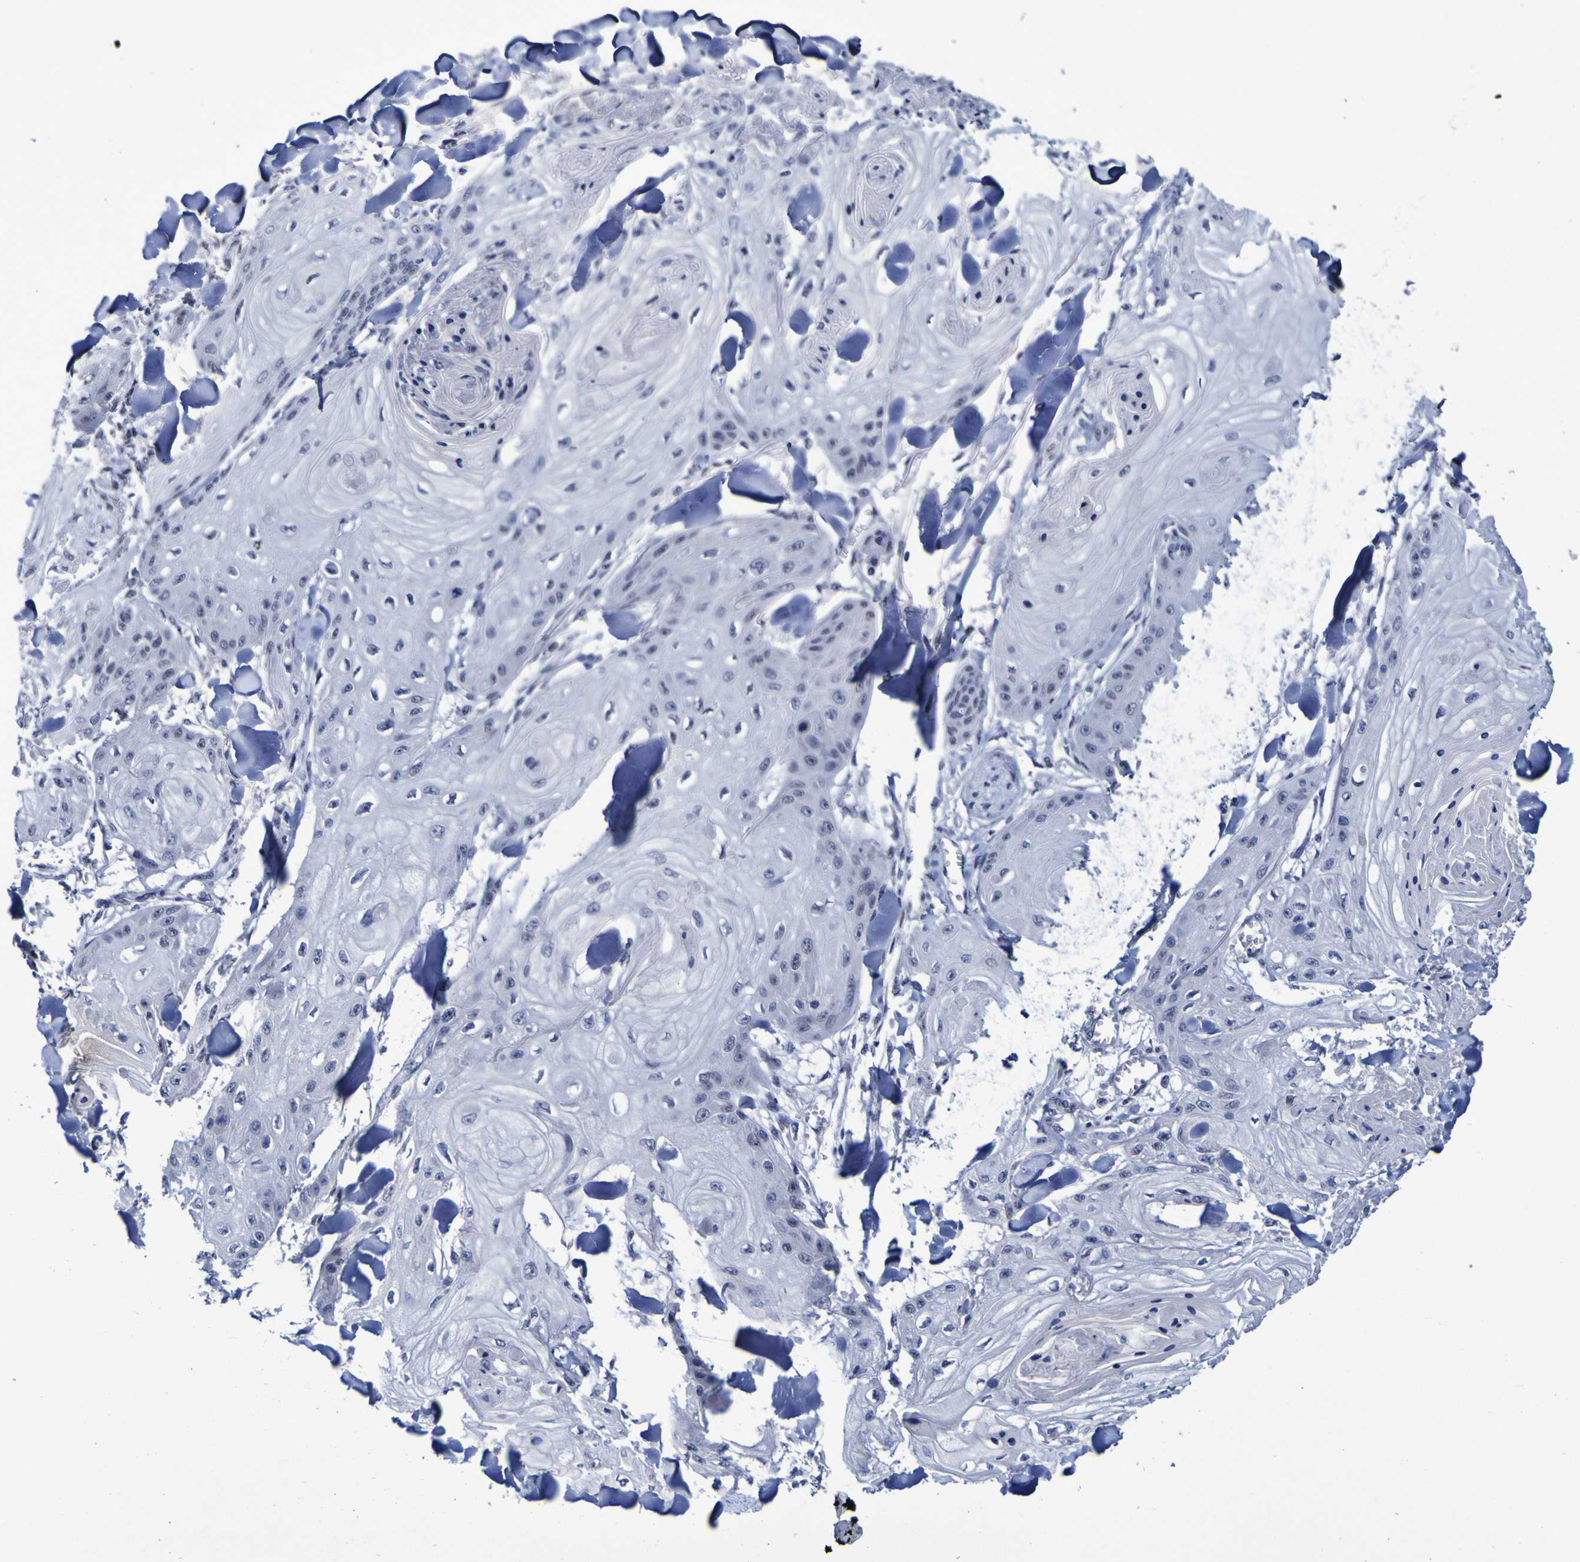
{"staining": {"intensity": "weak", "quantity": "25%-75%", "location": "nuclear"}, "tissue": "skin cancer", "cell_type": "Tumor cells", "image_type": "cancer", "snomed": [{"axis": "morphology", "description": "Squamous cell carcinoma, NOS"}, {"axis": "topography", "description": "Skin"}], "caption": "Immunohistochemical staining of squamous cell carcinoma (skin) displays weak nuclear protein positivity in about 25%-75% of tumor cells.", "gene": "MBD3", "patient": {"sex": "male", "age": 74}}